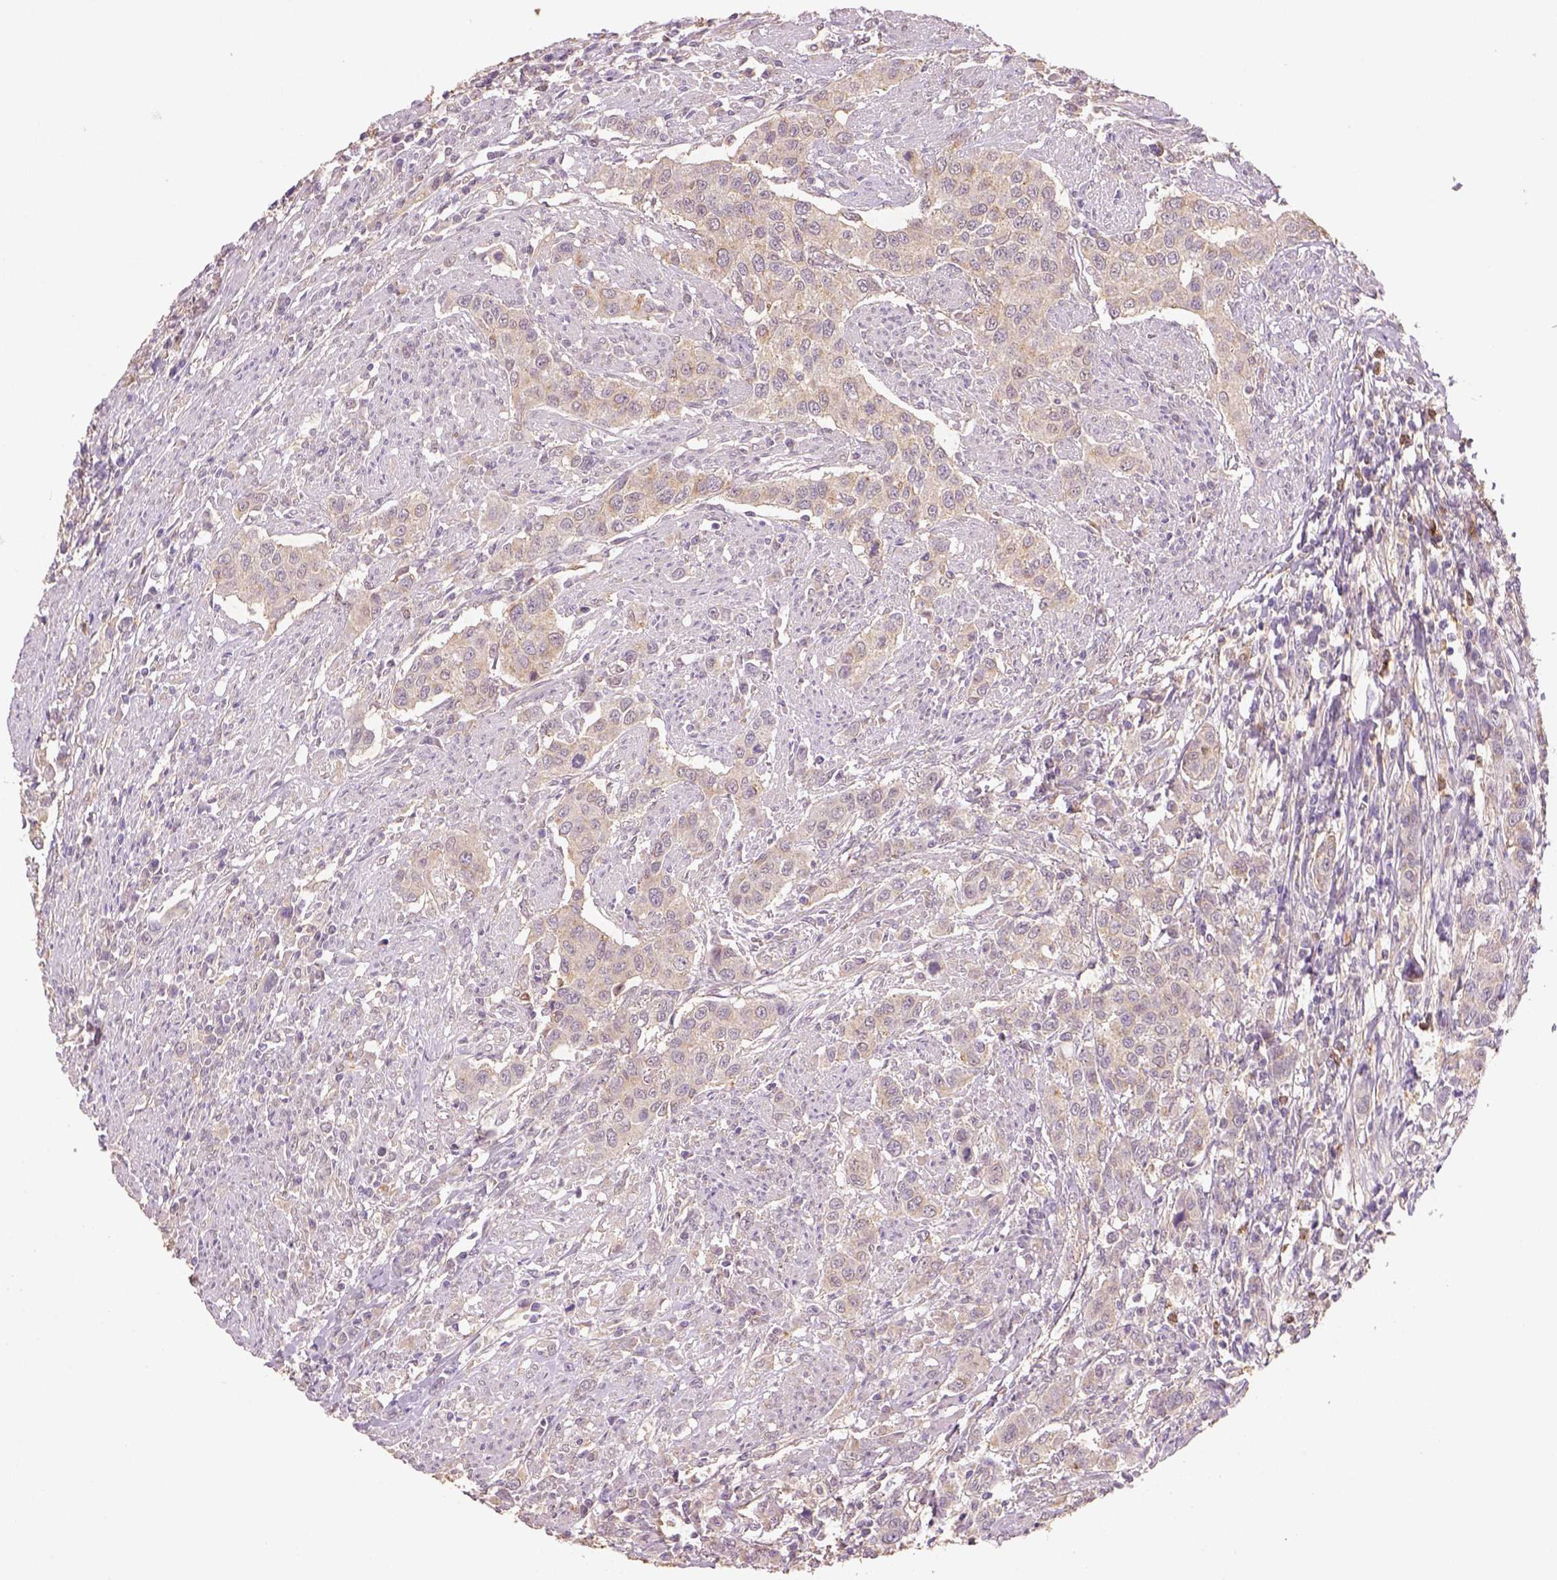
{"staining": {"intensity": "weak", "quantity": ">75%", "location": "cytoplasmic/membranous"}, "tissue": "urothelial cancer", "cell_type": "Tumor cells", "image_type": "cancer", "snomed": [{"axis": "morphology", "description": "Urothelial carcinoma, High grade"}, {"axis": "topography", "description": "Urinary bladder"}], "caption": "Human urothelial cancer stained for a protein (brown) shows weak cytoplasmic/membranous positive expression in approximately >75% of tumor cells.", "gene": "AP2B1", "patient": {"sex": "female", "age": 58}}